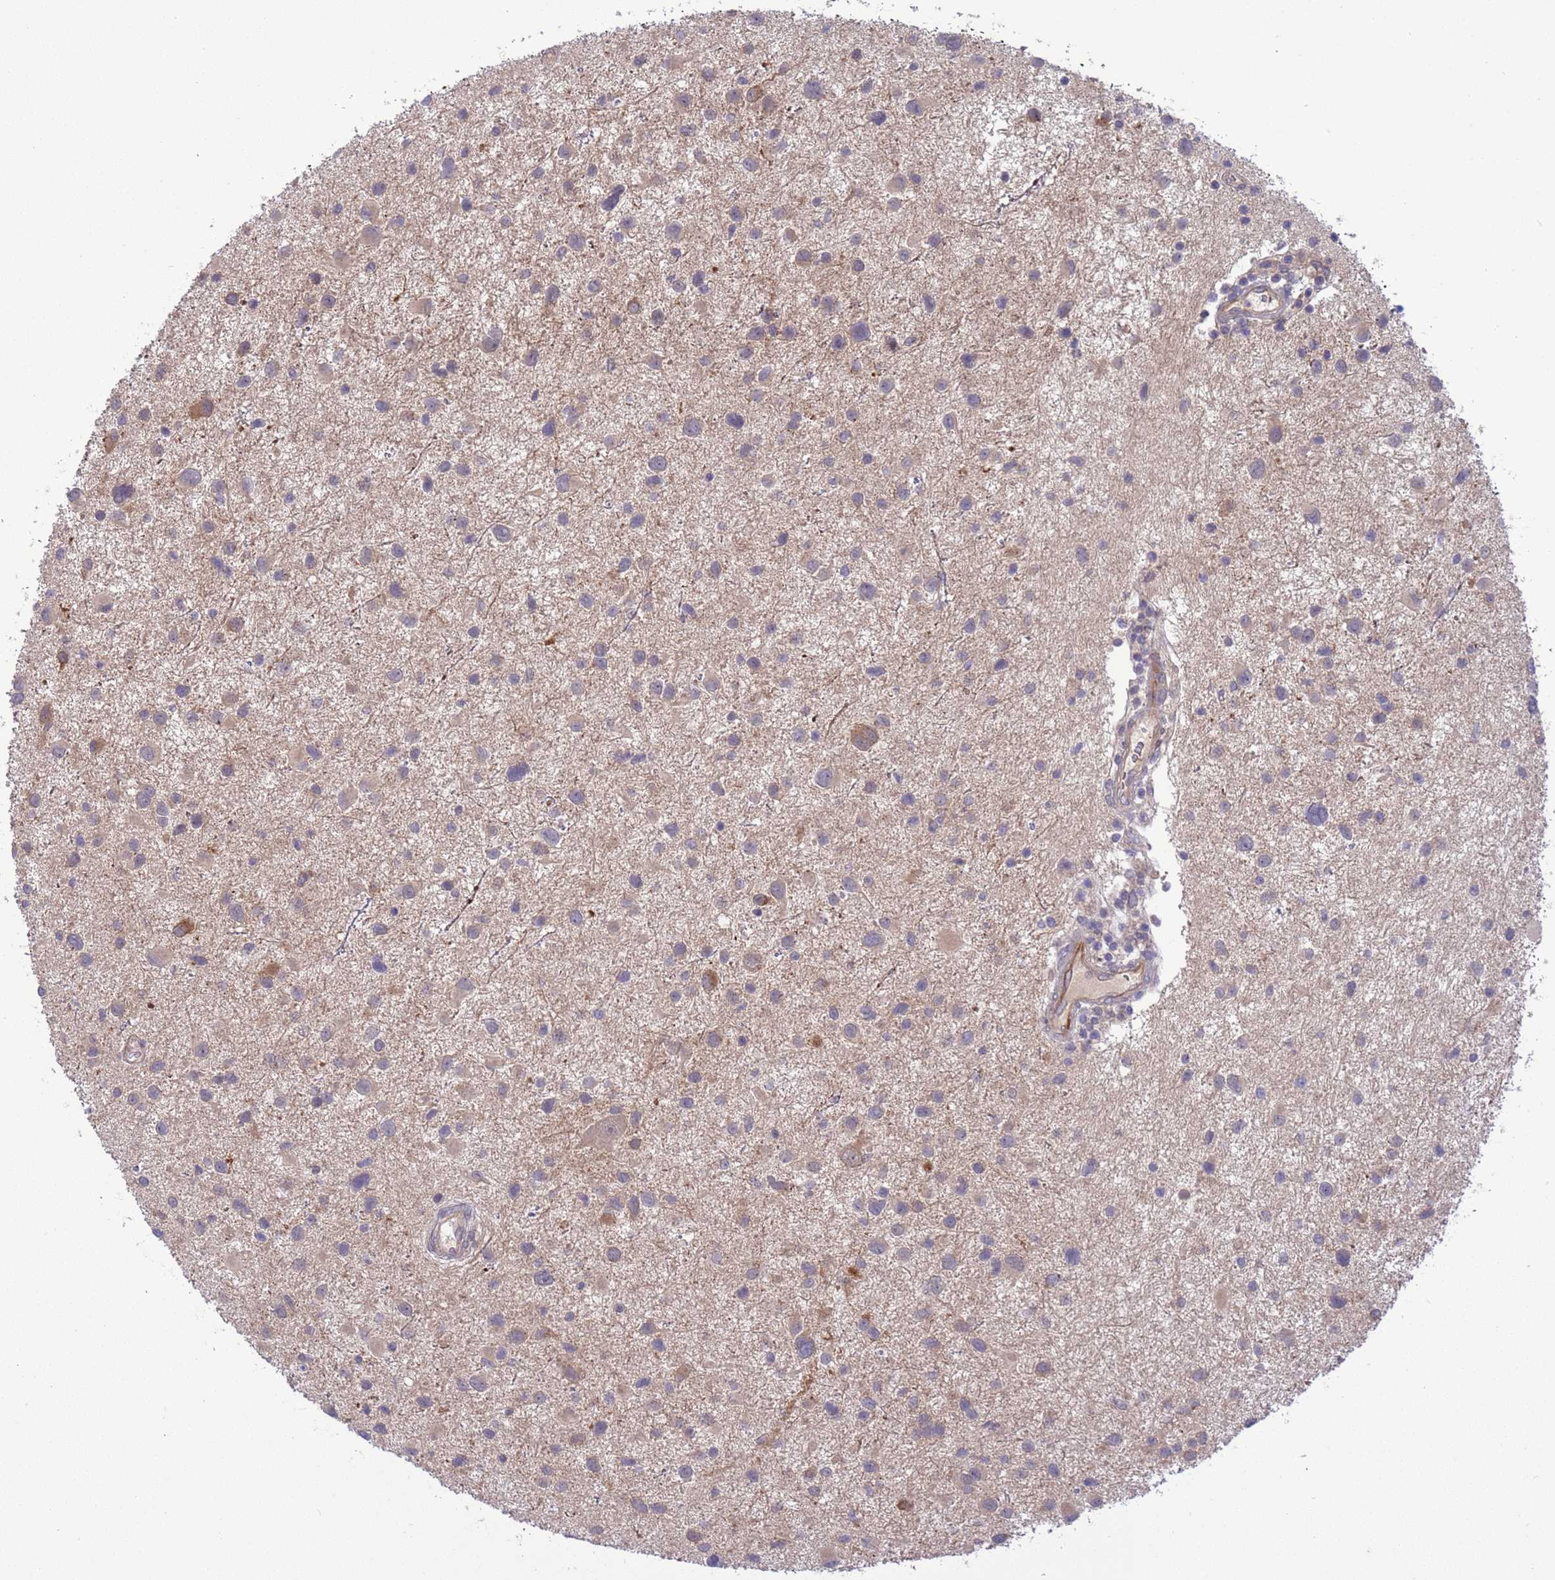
{"staining": {"intensity": "negative", "quantity": "none", "location": "none"}, "tissue": "glioma", "cell_type": "Tumor cells", "image_type": "cancer", "snomed": [{"axis": "morphology", "description": "Glioma, malignant, Low grade"}, {"axis": "topography", "description": "Brain"}], "caption": "A photomicrograph of glioma stained for a protein shows no brown staining in tumor cells. Nuclei are stained in blue.", "gene": "GJA10", "patient": {"sex": "female", "age": 32}}